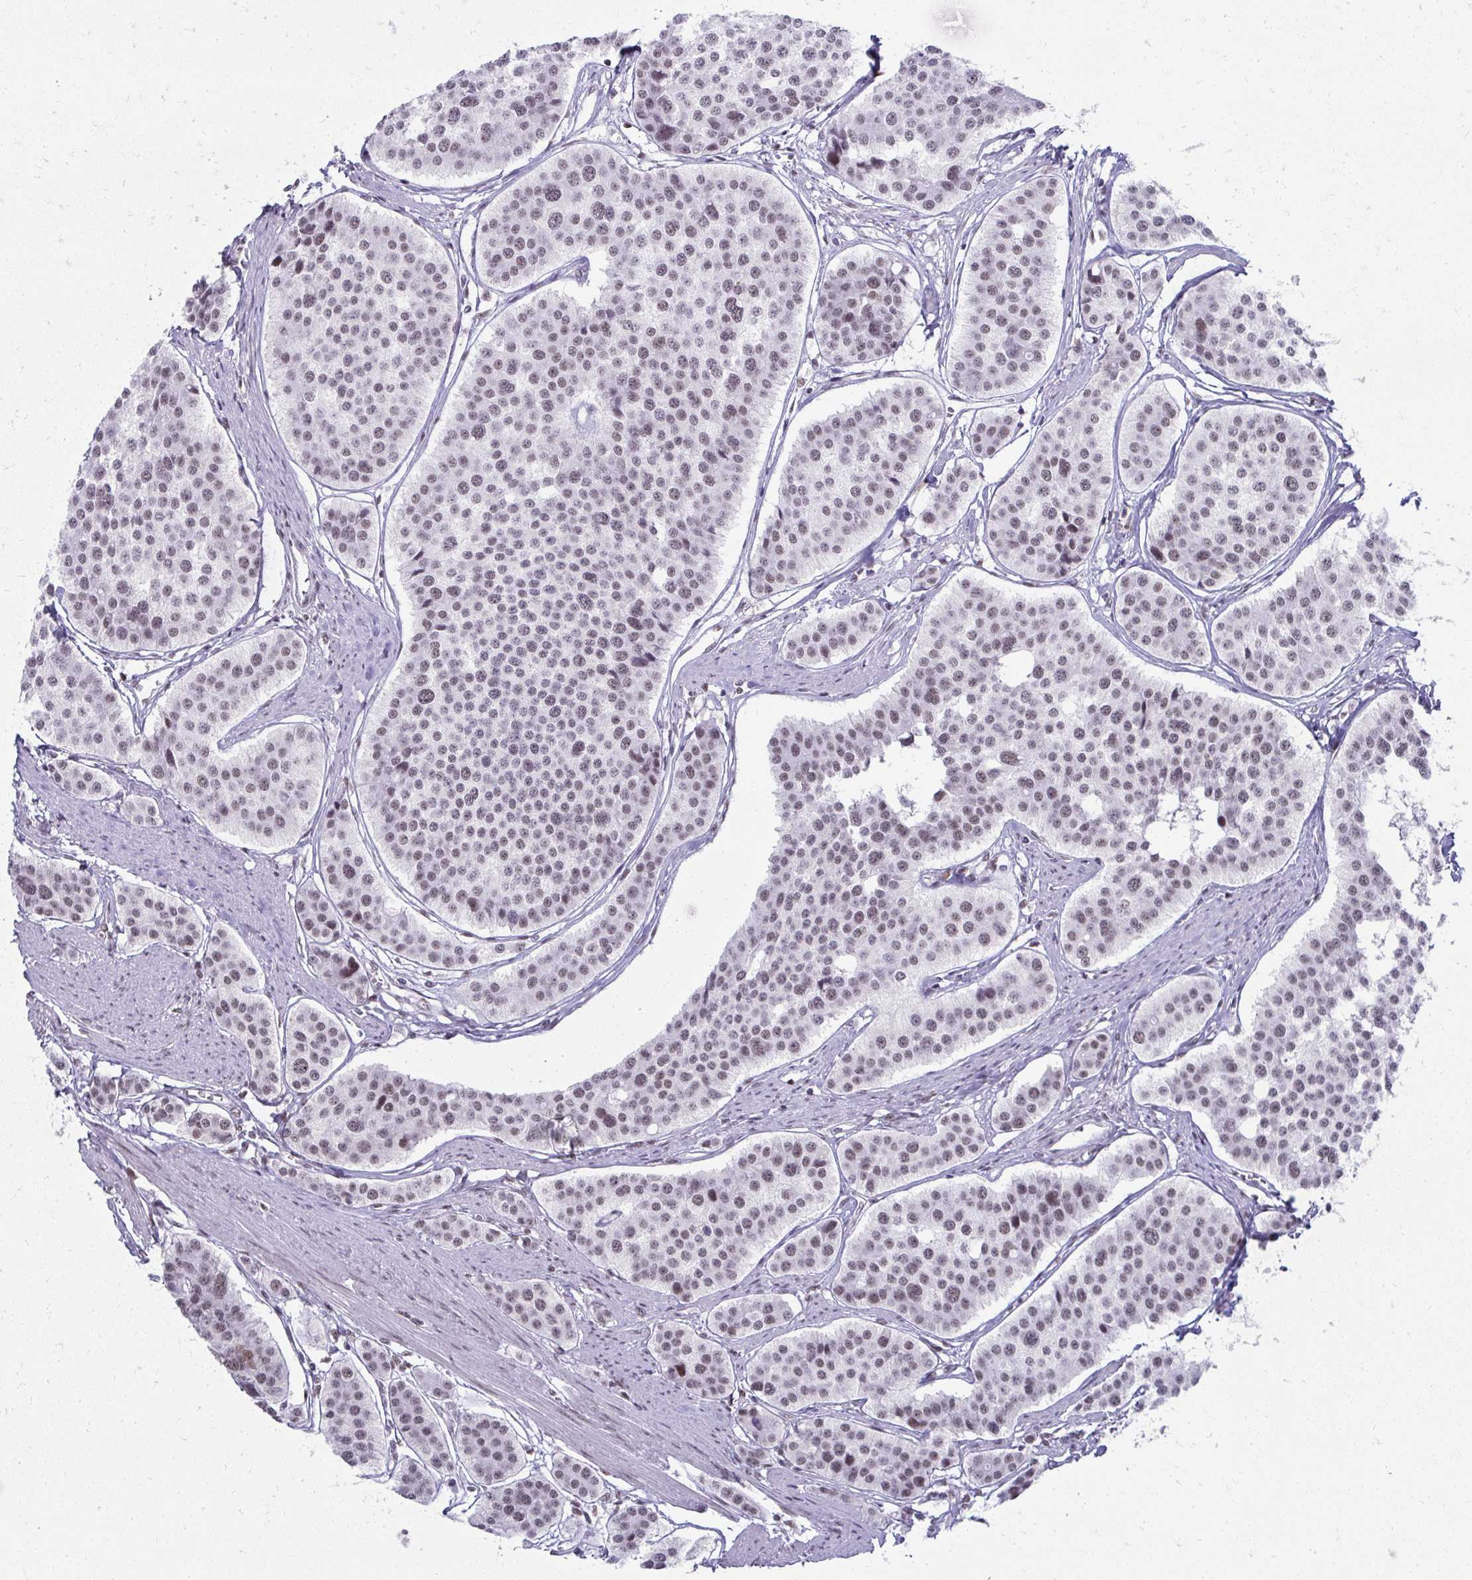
{"staining": {"intensity": "weak", "quantity": "25%-75%", "location": "nuclear"}, "tissue": "carcinoid", "cell_type": "Tumor cells", "image_type": "cancer", "snomed": [{"axis": "morphology", "description": "Carcinoid, malignant, NOS"}, {"axis": "topography", "description": "Small intestine"}], "caption": "About 25%-75% of tumor cells in human carcinoid (malignant) demonstrate weak nuclear protein staining as visualized by brown immunohistochemical staining.", "gene": "CREBBP", "patient": {"sex": "male", "age": 60}}